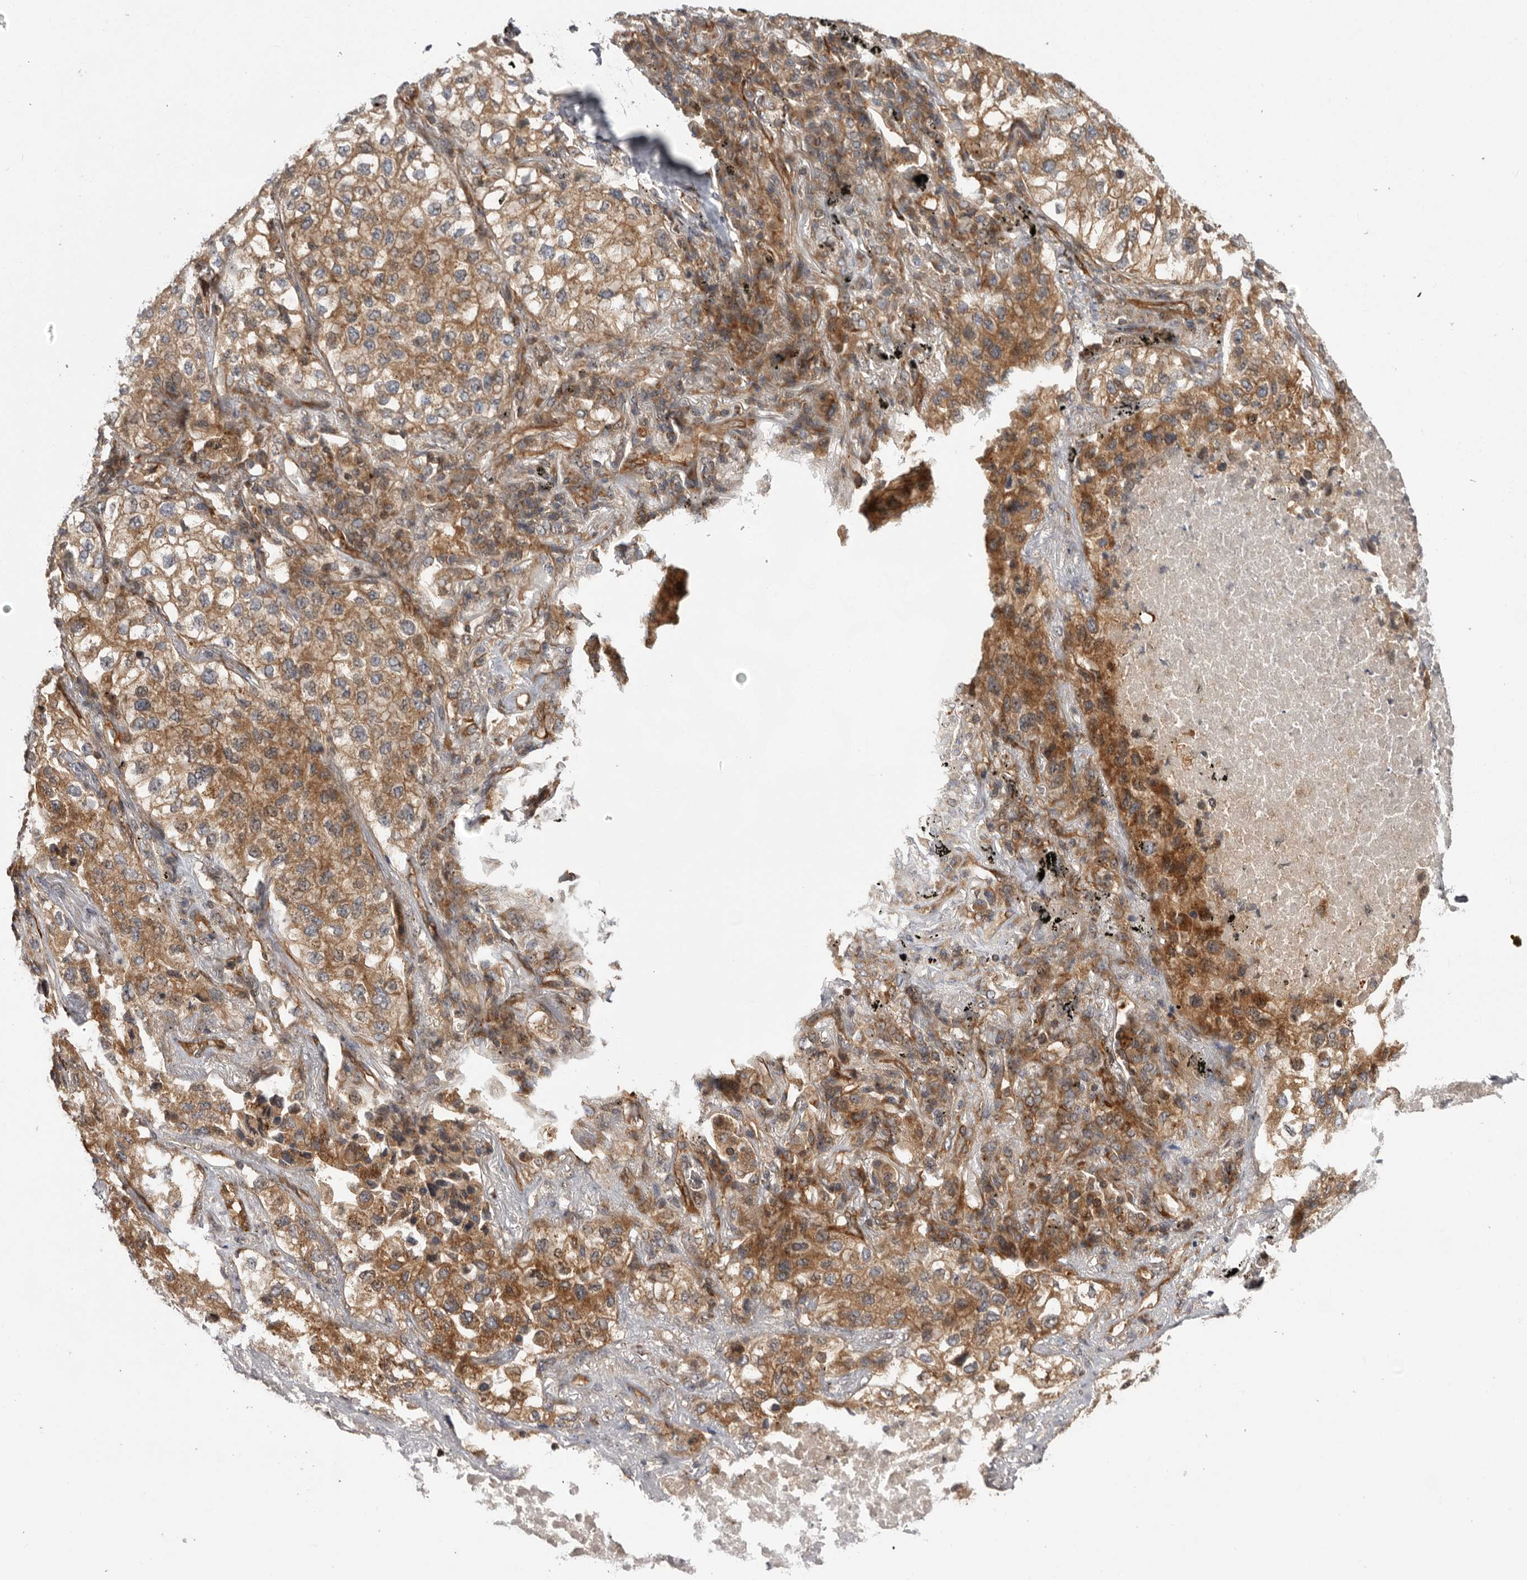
{"staining": {"intensity": "moderate", "quantity": ">75%", "location": "cytoplasmic/membranous"}, "tissue": "lung cancer", "cell_type": "Tumor cells", "image_type": "cancer", "snomed": [{"axis": "morphology", "description": "Adenocarcinoma, NOS"}, {"axis": "topography", "description": "Lung"}], "caption": "A medium amount of moderate cytoplasmic/membranous positivity is present in about >75% of tumor cells in lung cancer (adenocarcinoma) tissue.", "gene": "DHDDS", "patient": {"sex": "male", "age": 63}}